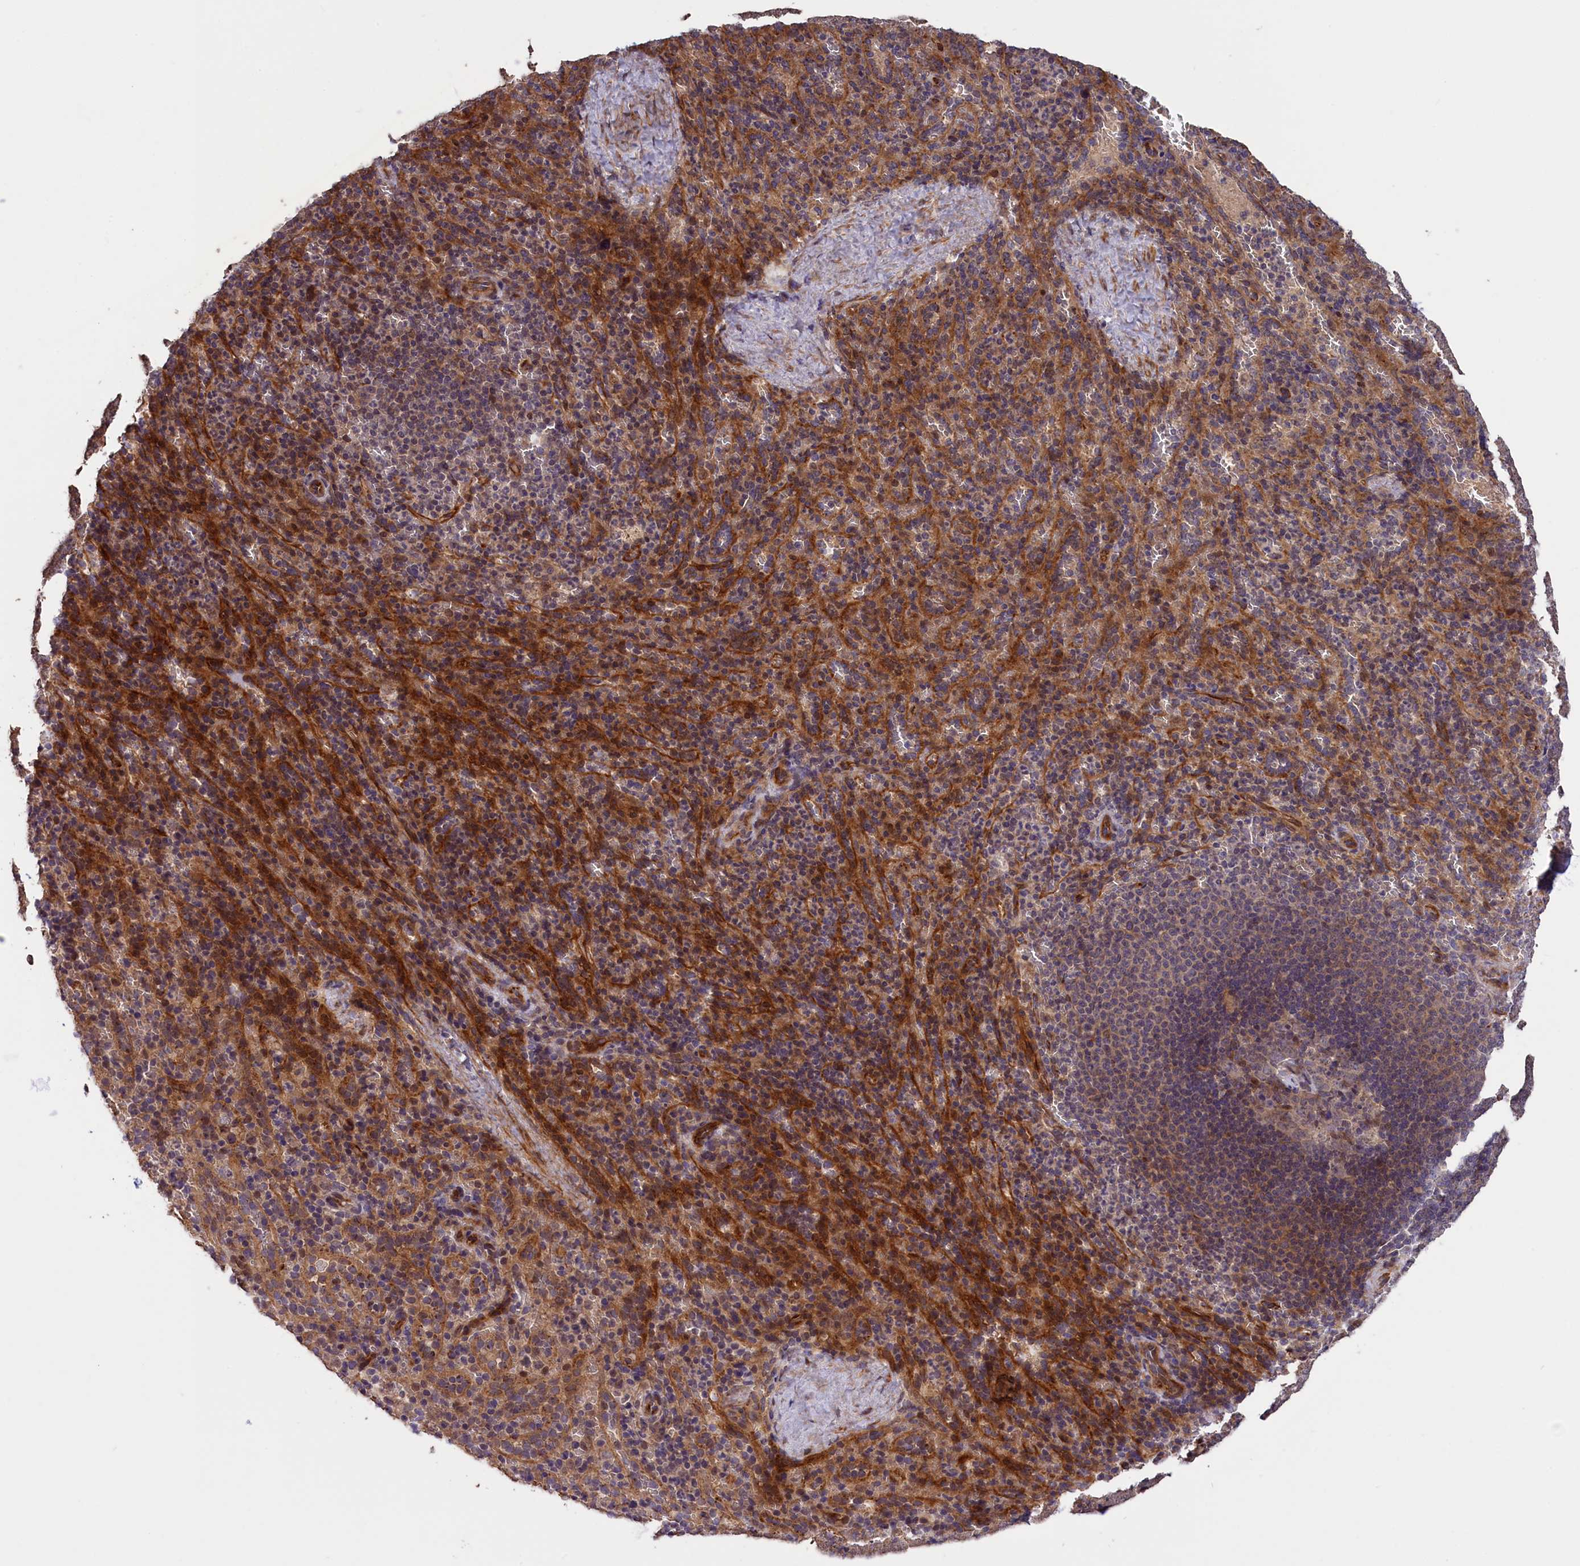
{"staining": {"intensity": "moderate", "quantity": "25%-75%", "location": "cytoplasmic/membranous"}, "tissue": "spleen", "cell_type": "Cells in red pulp", "image_type": "normal", "snomed": [{"axis": "morphology", "description": "Normal tissue, NOS"}, {"axis": "topography", "description": "Spleen"}], "caption": "Protein analysis of benign spleen demonstrates moderate cytoplasmic/membranous staining in about 25%-75% of cells in red pulp.", "gene": "DNAJB9", "patient": {"sex": "female", "age": 21}}